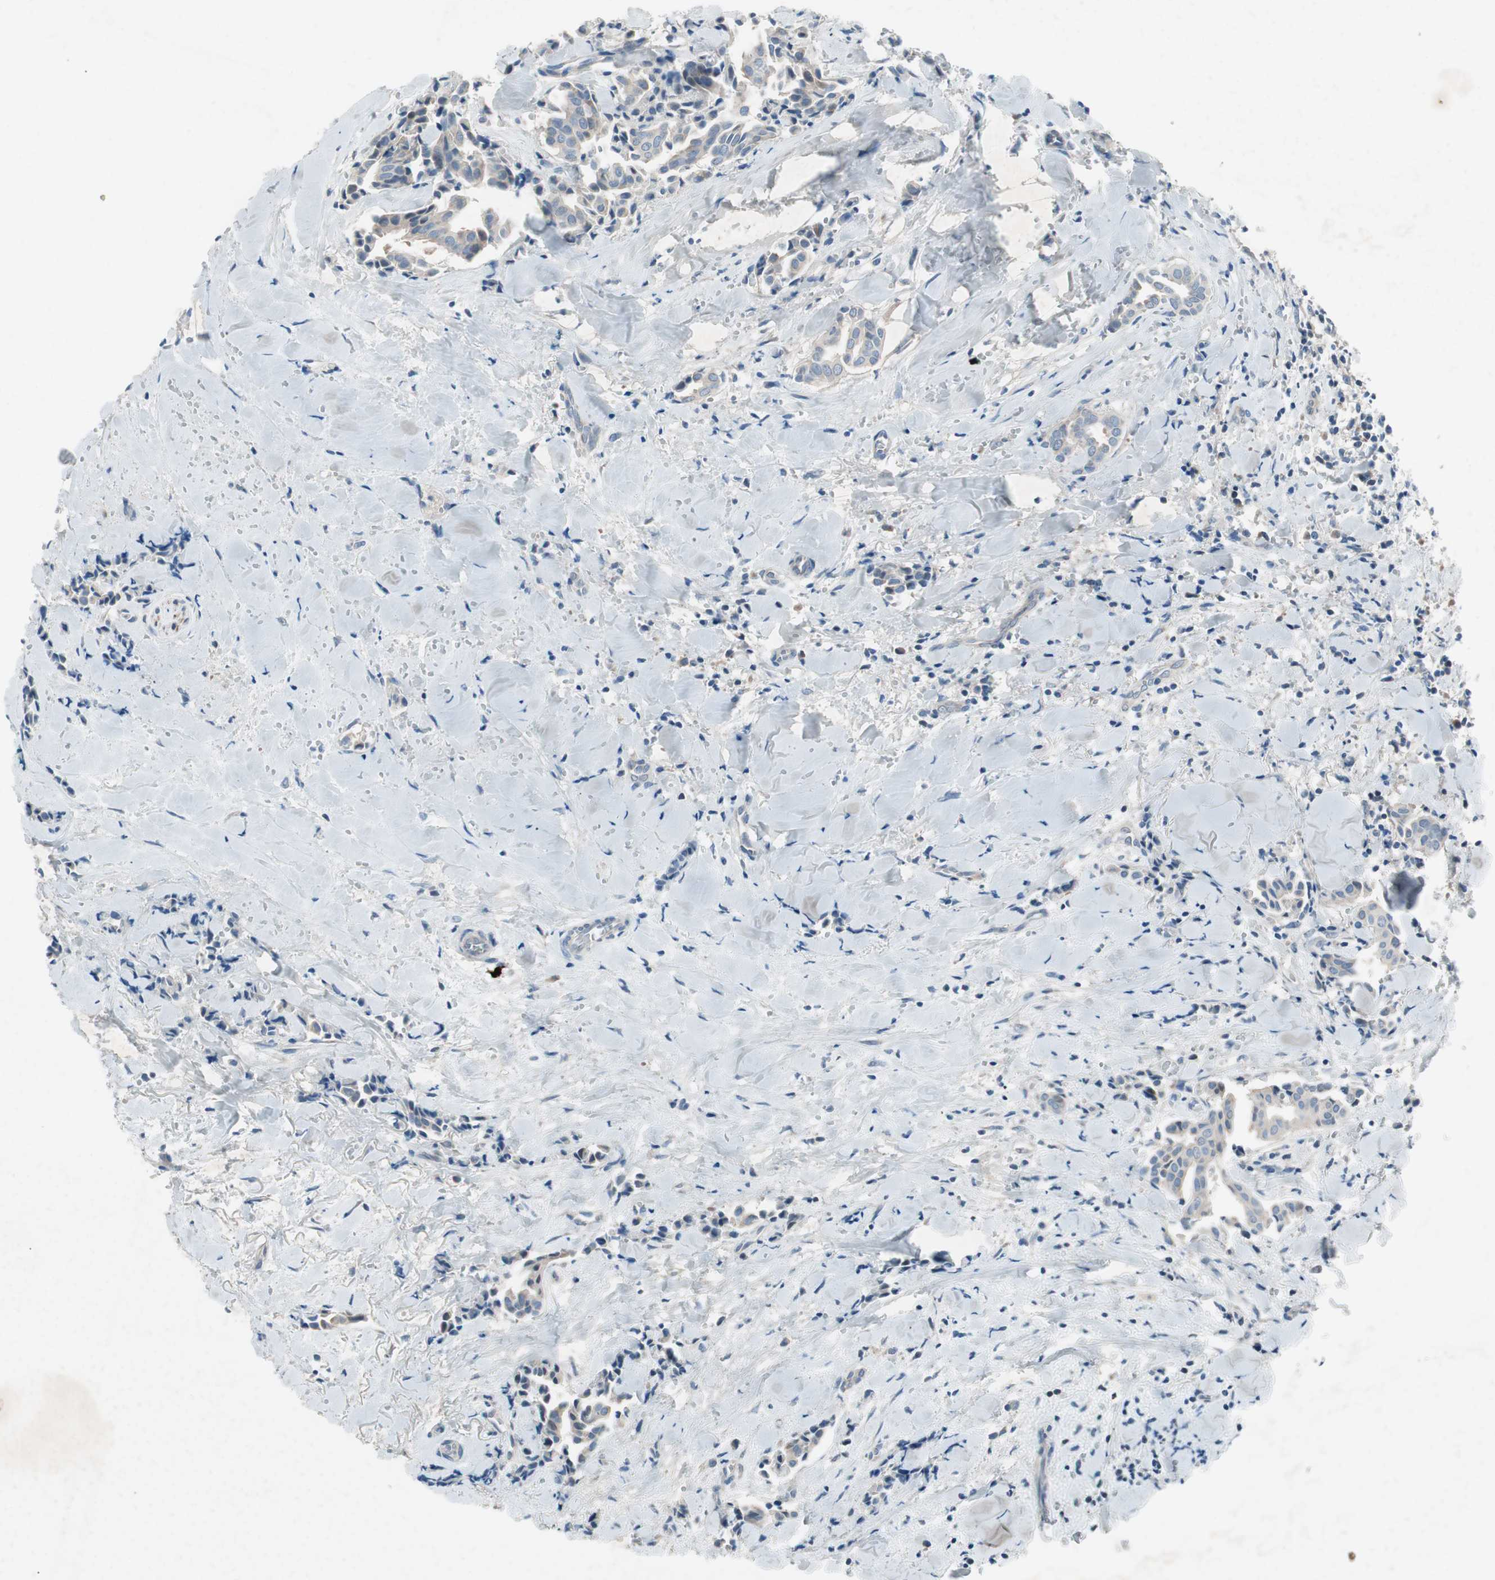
{"staining": {"intensity": "negative", "quantity": "none", "location": "none"}, "tissue": "head and neck cancer", "cell_type": "Tumor cells", "image_type": "cancer", "snomed": [{"axis": "morphology", "description": "Adenocarcinoma, NOS"}, {"axis": "topography", "description": "Salivary gland"}, {"axis": "topography", "description": "Head-Neck"}], "caption": "This is a histopathology image of immunohistochemistry (IHC) staining of head and neck cancer (adenocarcinoma), which shows no expression in tumor cells.", "gene": "PRRG4", "patient": {"sex": "female", "age": 59}}